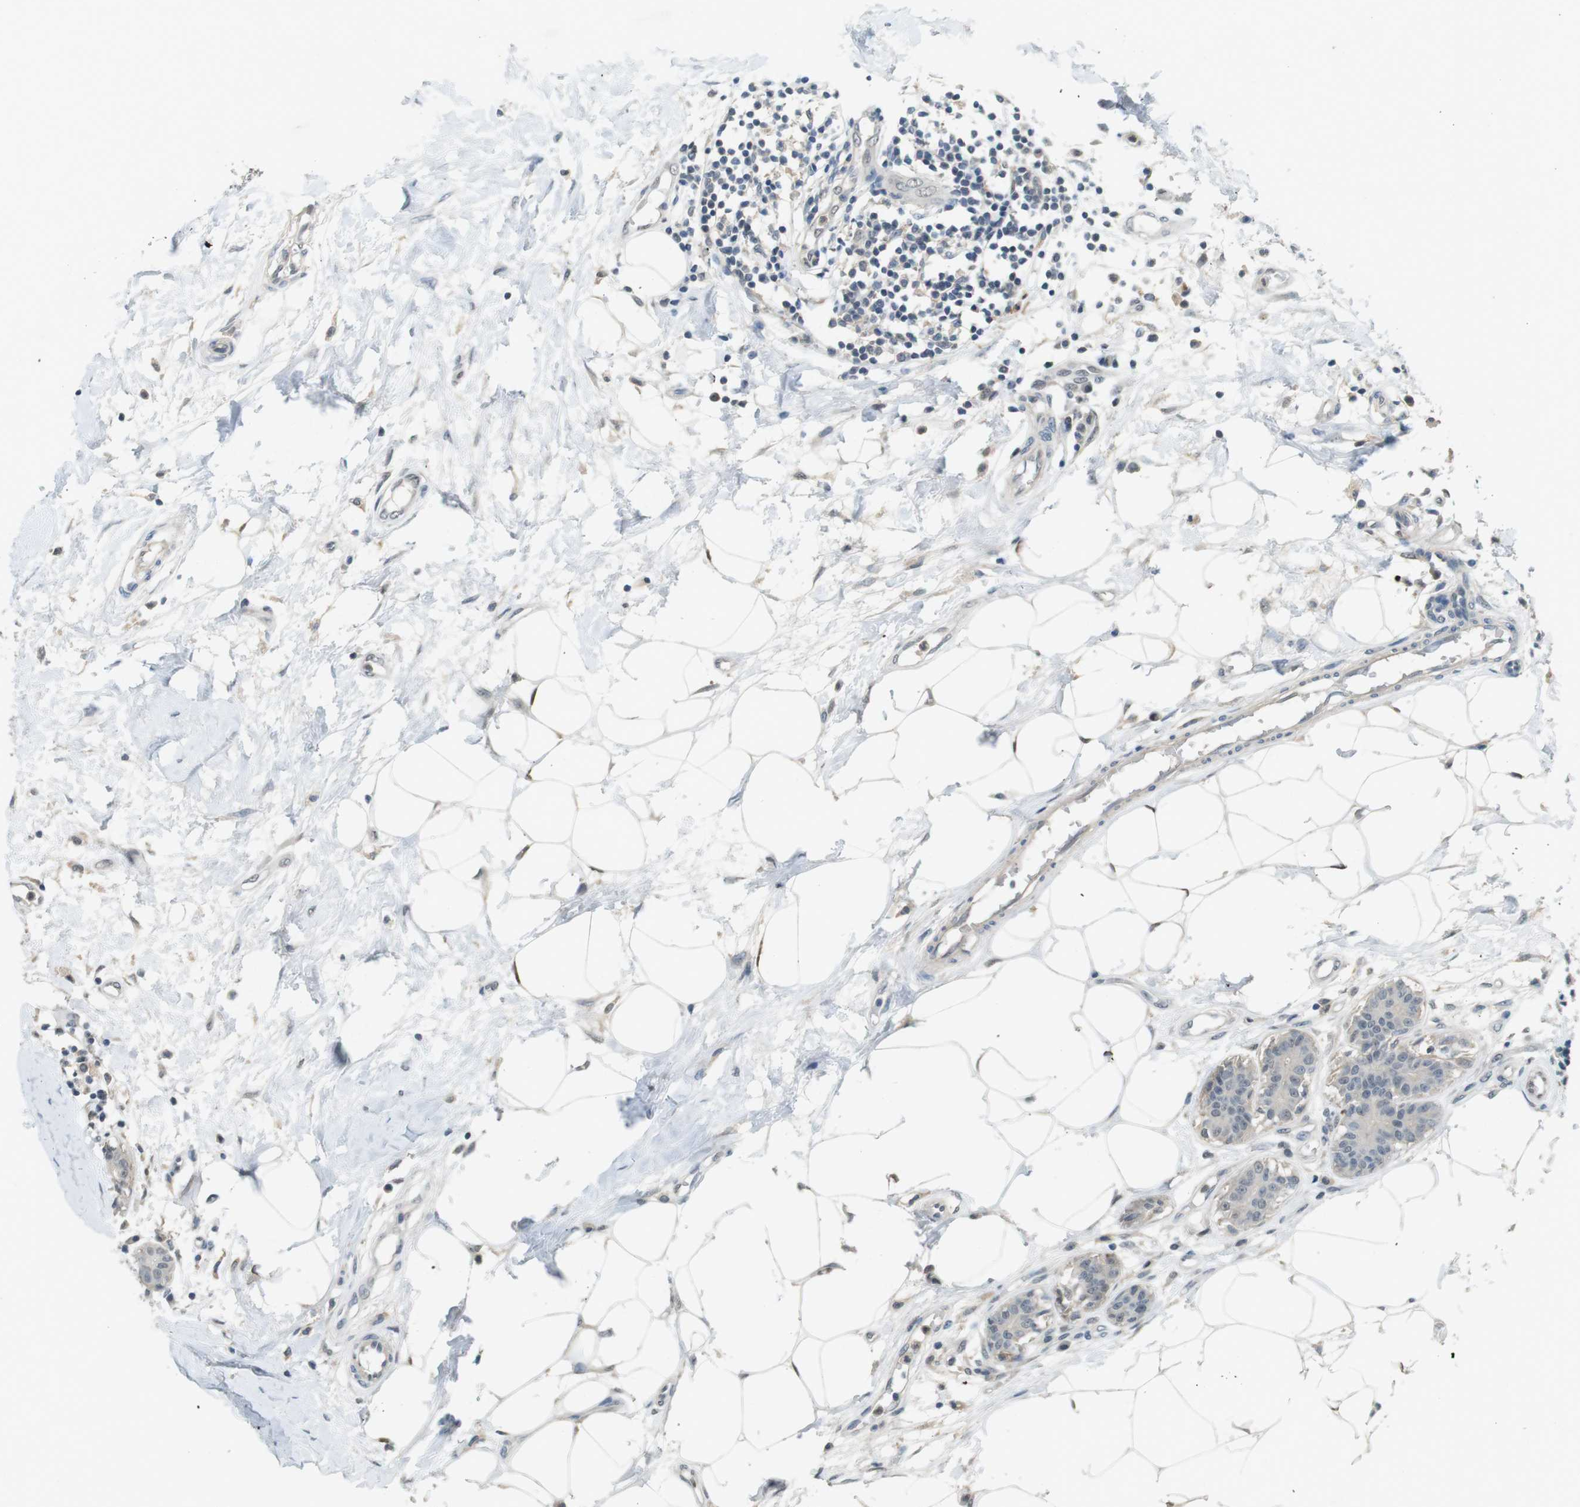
{"staining": {"intensity": "negative", "quantity": "none", "location": "none"}, "tissue": "breast cancer", "cell_type": "Tumor cells", "image_type": "cancer", "snomed": [{"axis": "morphology", "description": "Duct carcinoma"}, {"axis": "topography", "description": "Breast"}], "caption": "Breast invasive ductal carcinoma stained for a protein using IHC demonstrates no staining tumor cells.", "gene": "CDK14", "patient": {"sex": "female", "age": 40}}